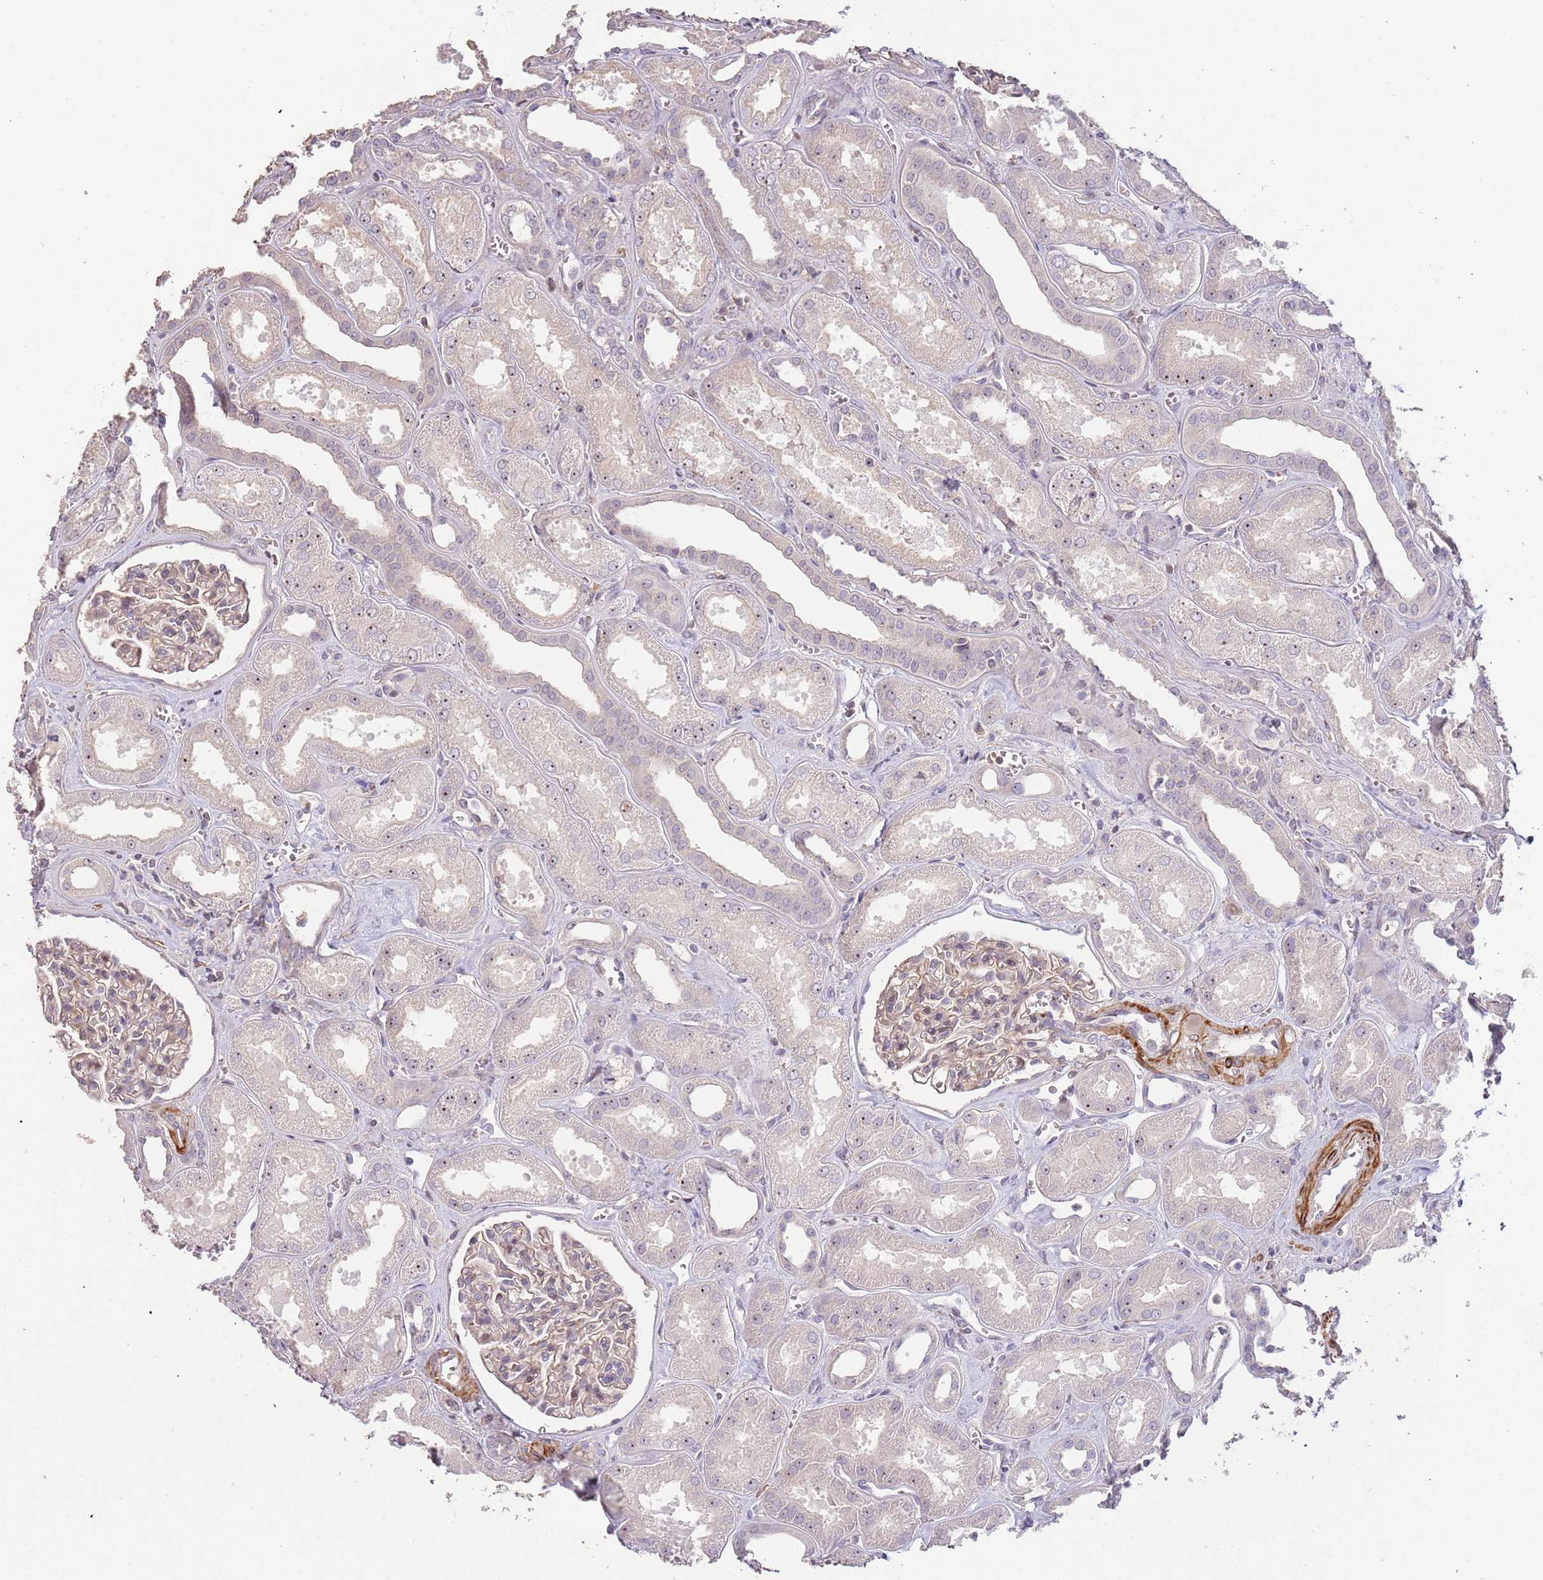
{"staining": {"intensity": "weak", "quantity": "<25%", "location": "cytoplasmic/membranous"}, "tissue": "kidney", "cell_type": "Cells in glomeruli", "image_type": "normal", "snomed": [{"axis": "morphology", "description": "Normal tissue, NOS"}, {"axis": "morphology", "description": "Adenocarcinoma, NOS"}, {"axis": "topography", "description": "Kidney"}], "caption": "A photomicrograph of kidney stained for a protein reveals no brown staining in cells in glomeruli.", "gene": "ADTRP", "patient": {"sex": "female", "age": 68}}